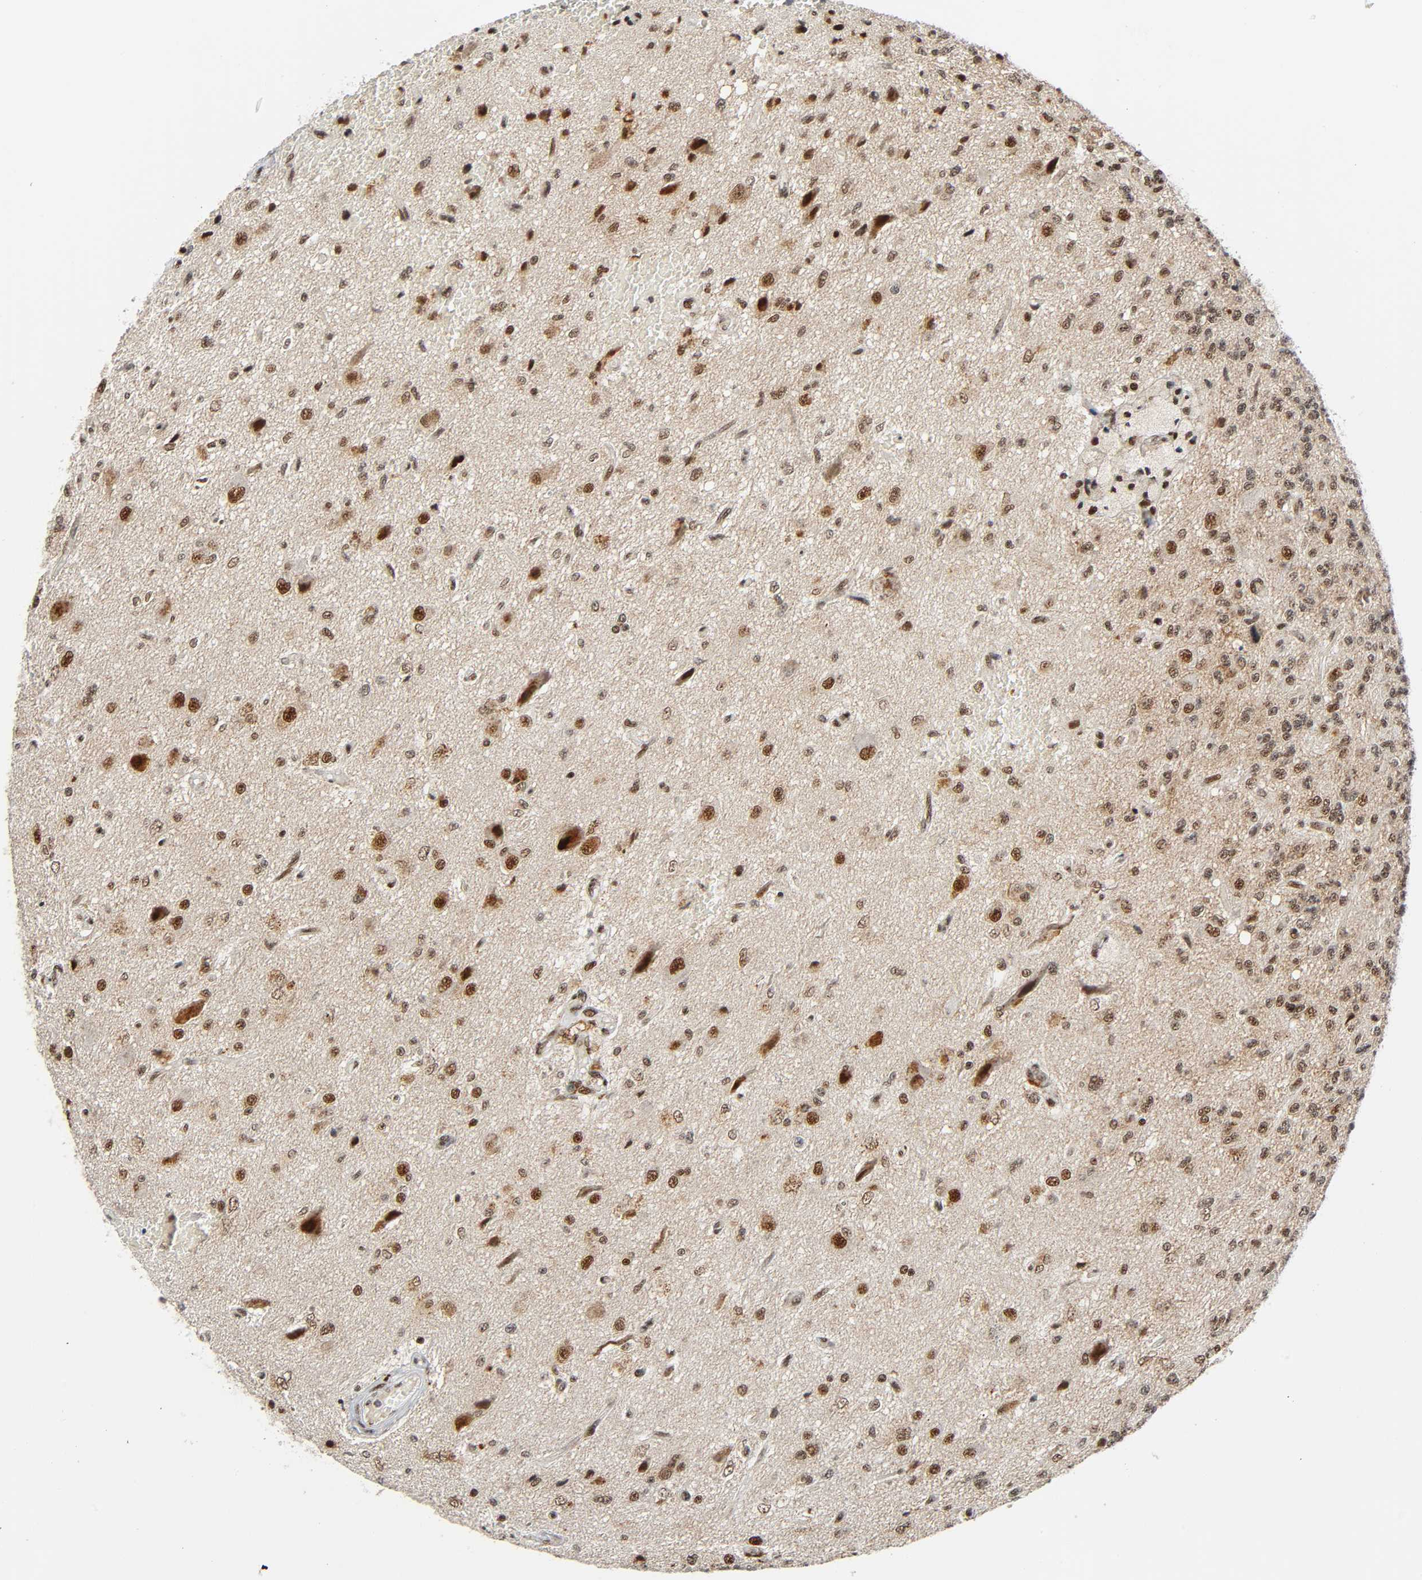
{"staining": {"intensity": "strong", "quantity": ">75%", "location": "nuclear"}, "tissue": "glioma", "cell_type": "Tumor cells", "image_type": "cancer", "snomed": [{"axis": "morphology", "description": "Glioma, malignant, High grade"}, {"axis": "topography", "description": "pancreas cauda"}], "caption": "Protein analysis of glioma tissue exhibits strong nuclear positivity in about >75% of tumor cells. Ihc stains the protein of interest in brown and the nuclei are stained blue.", "gene": "CDK9", "patient": {"sex": "male", "age": 60}}